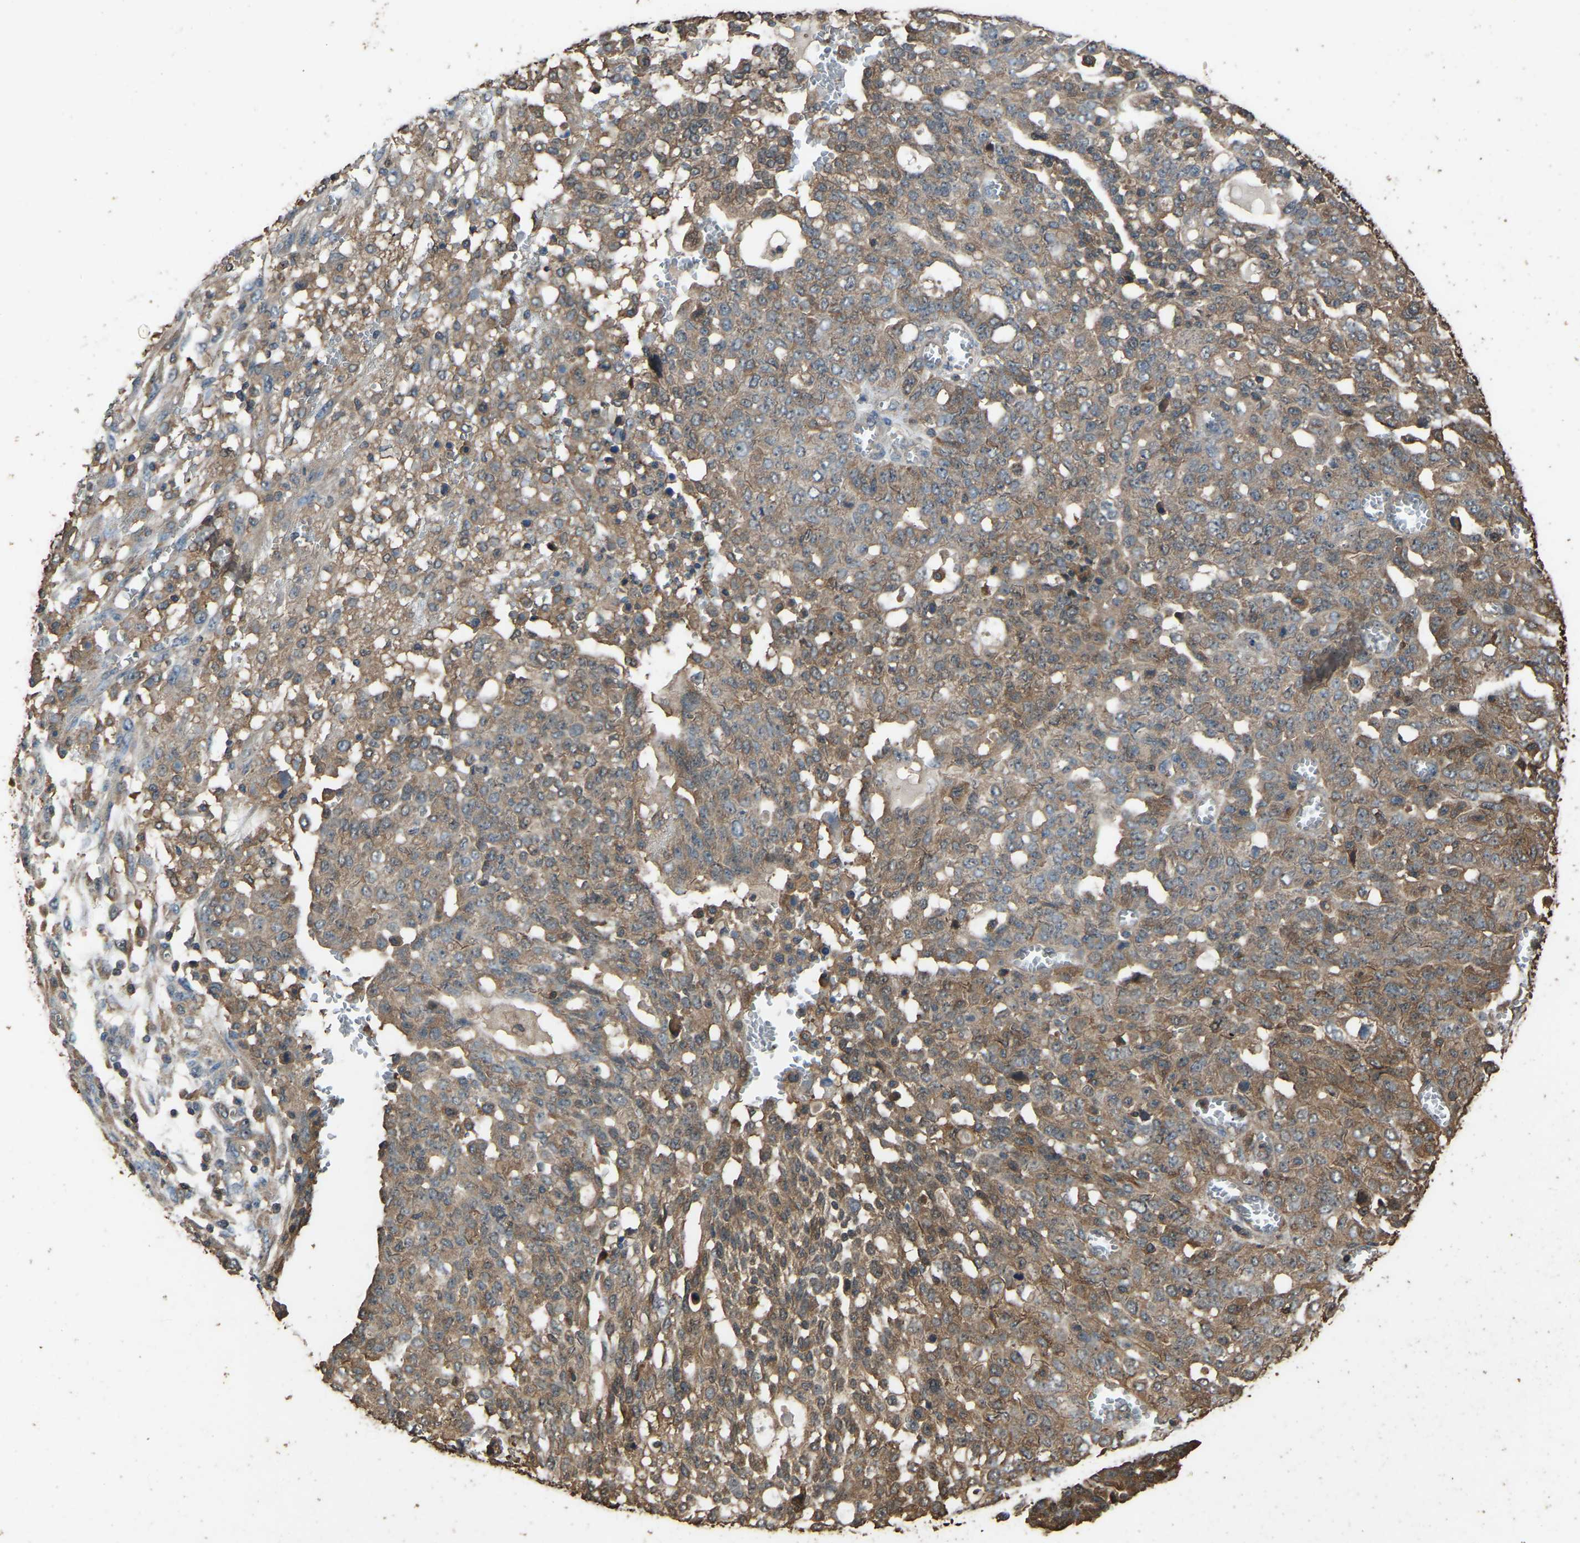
{"staining": {"intensity": "moderate", "quantity": ">75%", "location": "cytoplasmic/membranous"}, "tissue": "ovarian cancer", "cell_type": "Tumor cells", "image_type": "cancer", "snomed": [{"axis": "morphology", "description": "Cystadenocarcinoma, serous, NOS"}, {"axis": "topography", "description": "Soft tissue"}, {"axis": "topography", "description": "Ovary"}], "caption": "Protein staining of ovarian cancer tissue displays moderate cytoplasmic/membranous expression in approximately >75% of tumor cells.", "gene": "FHIT", "patient": {"sex": "female", "age": 57}}